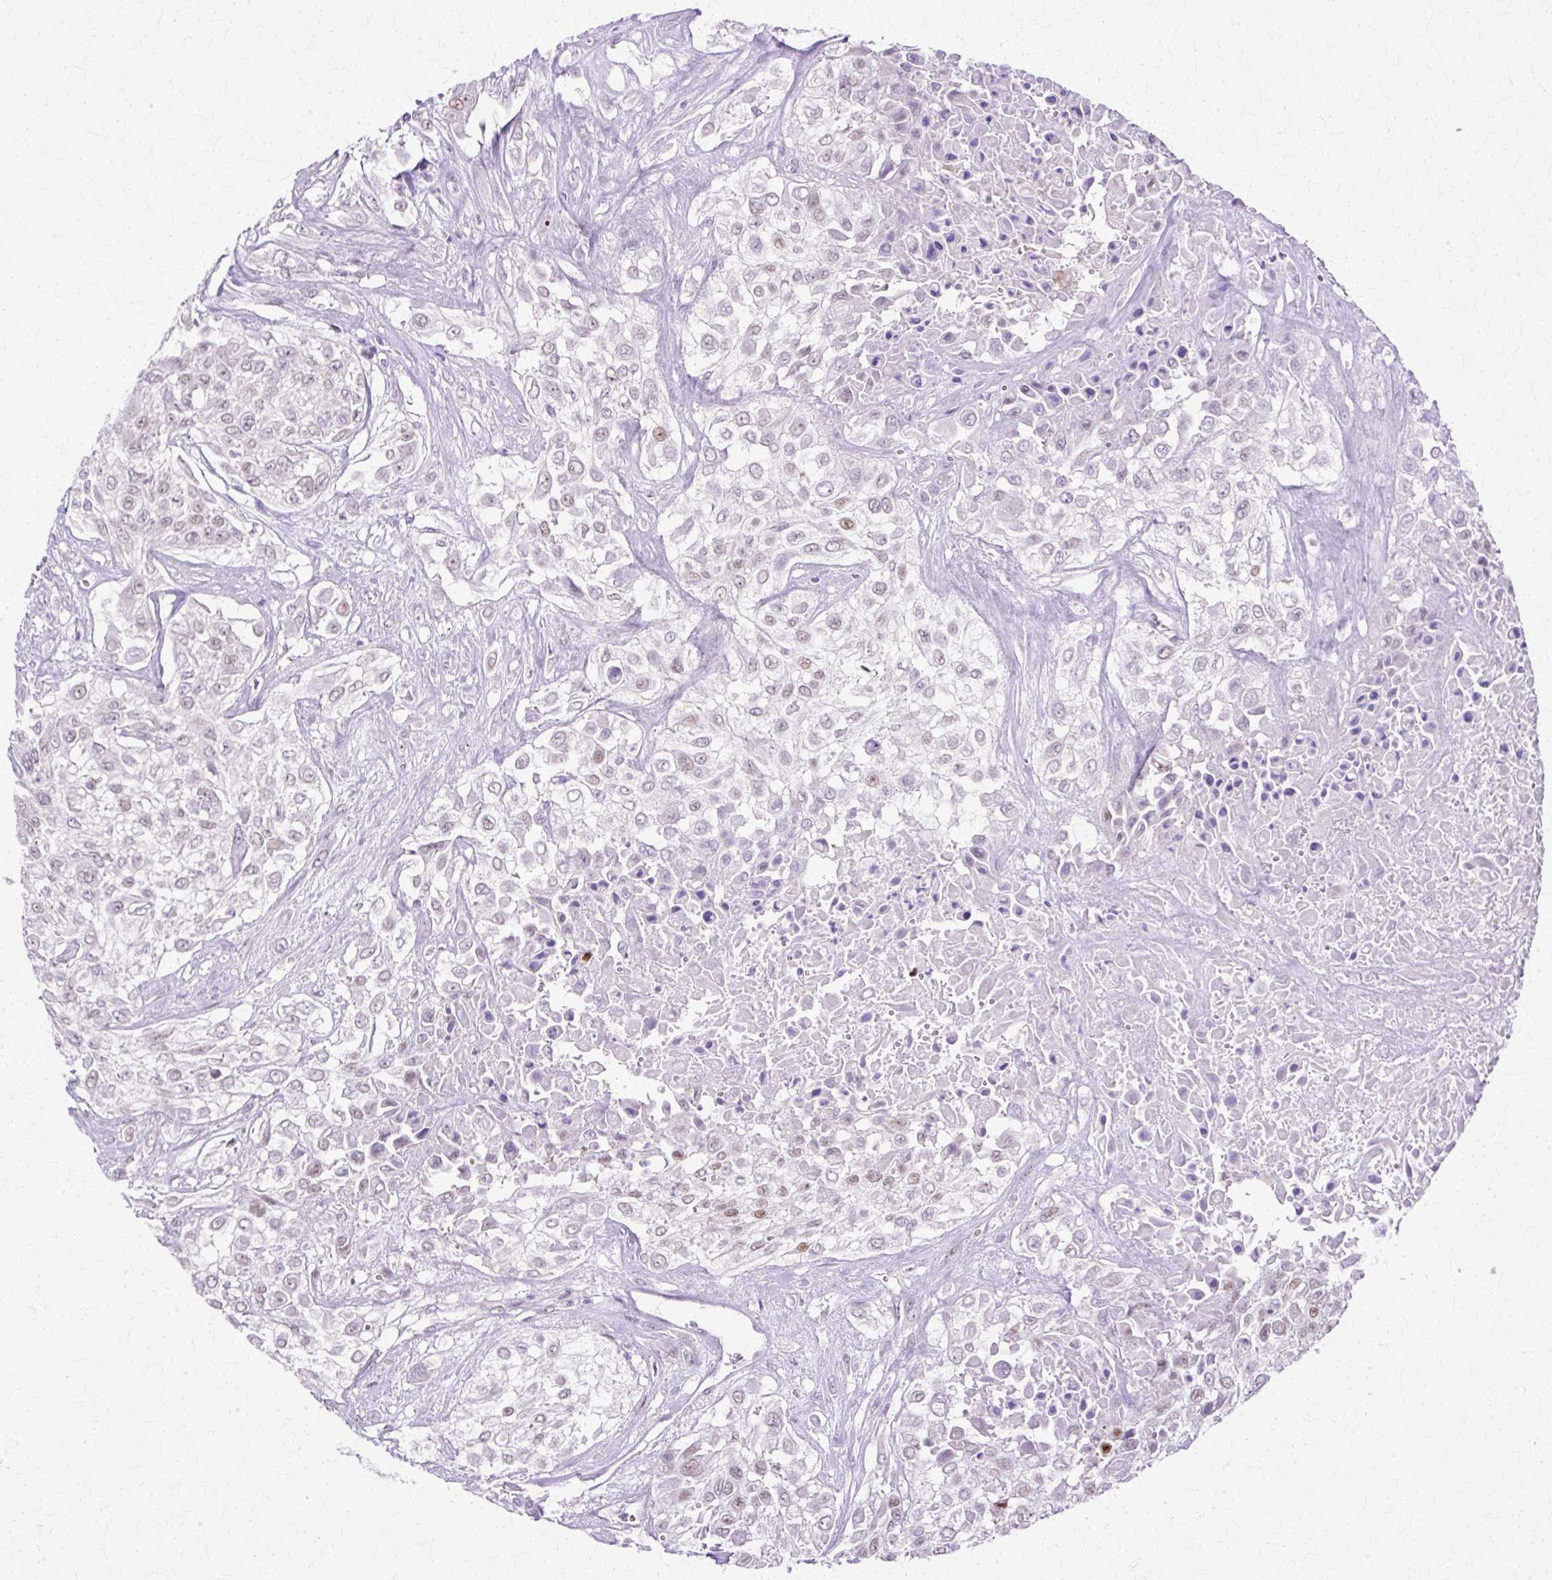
{"staining": {"intensity": "weak", "quantity": "25%-75%", "location": "nuclear"}, "tissue": "urothelial cancer", "cell_type": "Tumor cells", "image_type": "cancer", "snomed": [{"axis": "morphology", "description": "Urothelial carcinoma, High grade"}, {"axis": "topography", "description": "Urinary bladder"}], "caption": "Immunohistochemistry (IHC) of human high-grade urothelial carcinoma displays low levels of weak nuclear staining in approximately 25%-75% of tumor cells.", "gene": "HSPA8", "patient": {"sex": "male", "age": 57}}